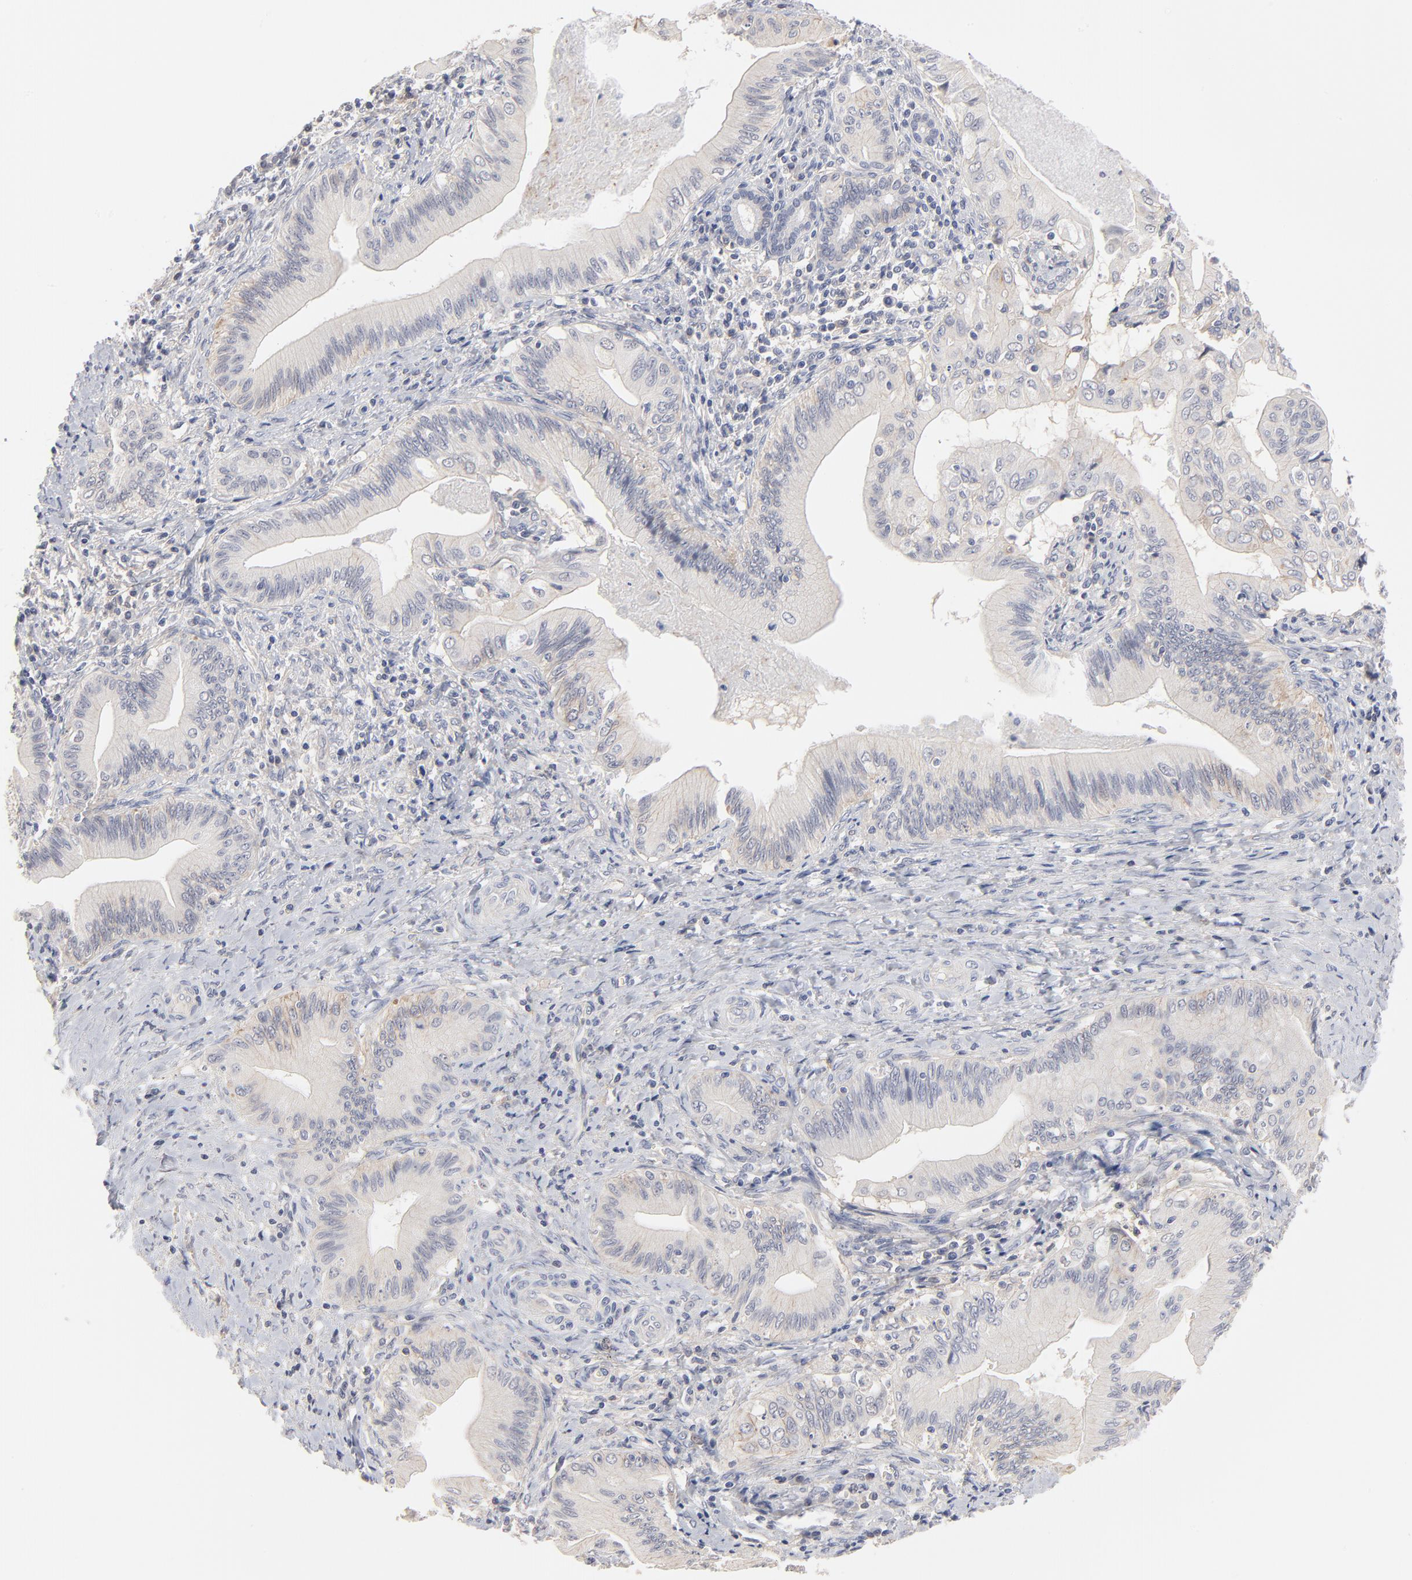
{"staining": {"intensity": "weak", "quantity": "25%-75%", "location": "cytoplasmic/membranous"}, "tissue": "liver cancer", "cell_type": "Tumor cells", "image_type": "cancer", "snomed": [{"axis": "morphology", "description": "Cholangiocarcinoma"}, {"axis": "topography", "description": "Liver"}], "caption": "The image reveals a brown stain indicating the presence of a protein in the cytoplasmic/membranous of tumor cells in liver cancer (cholangiocarcinoma). Nuclei are stained in blue.", "gene": "SLC16A1", "patient": {"sex": "male", "age": 58}}